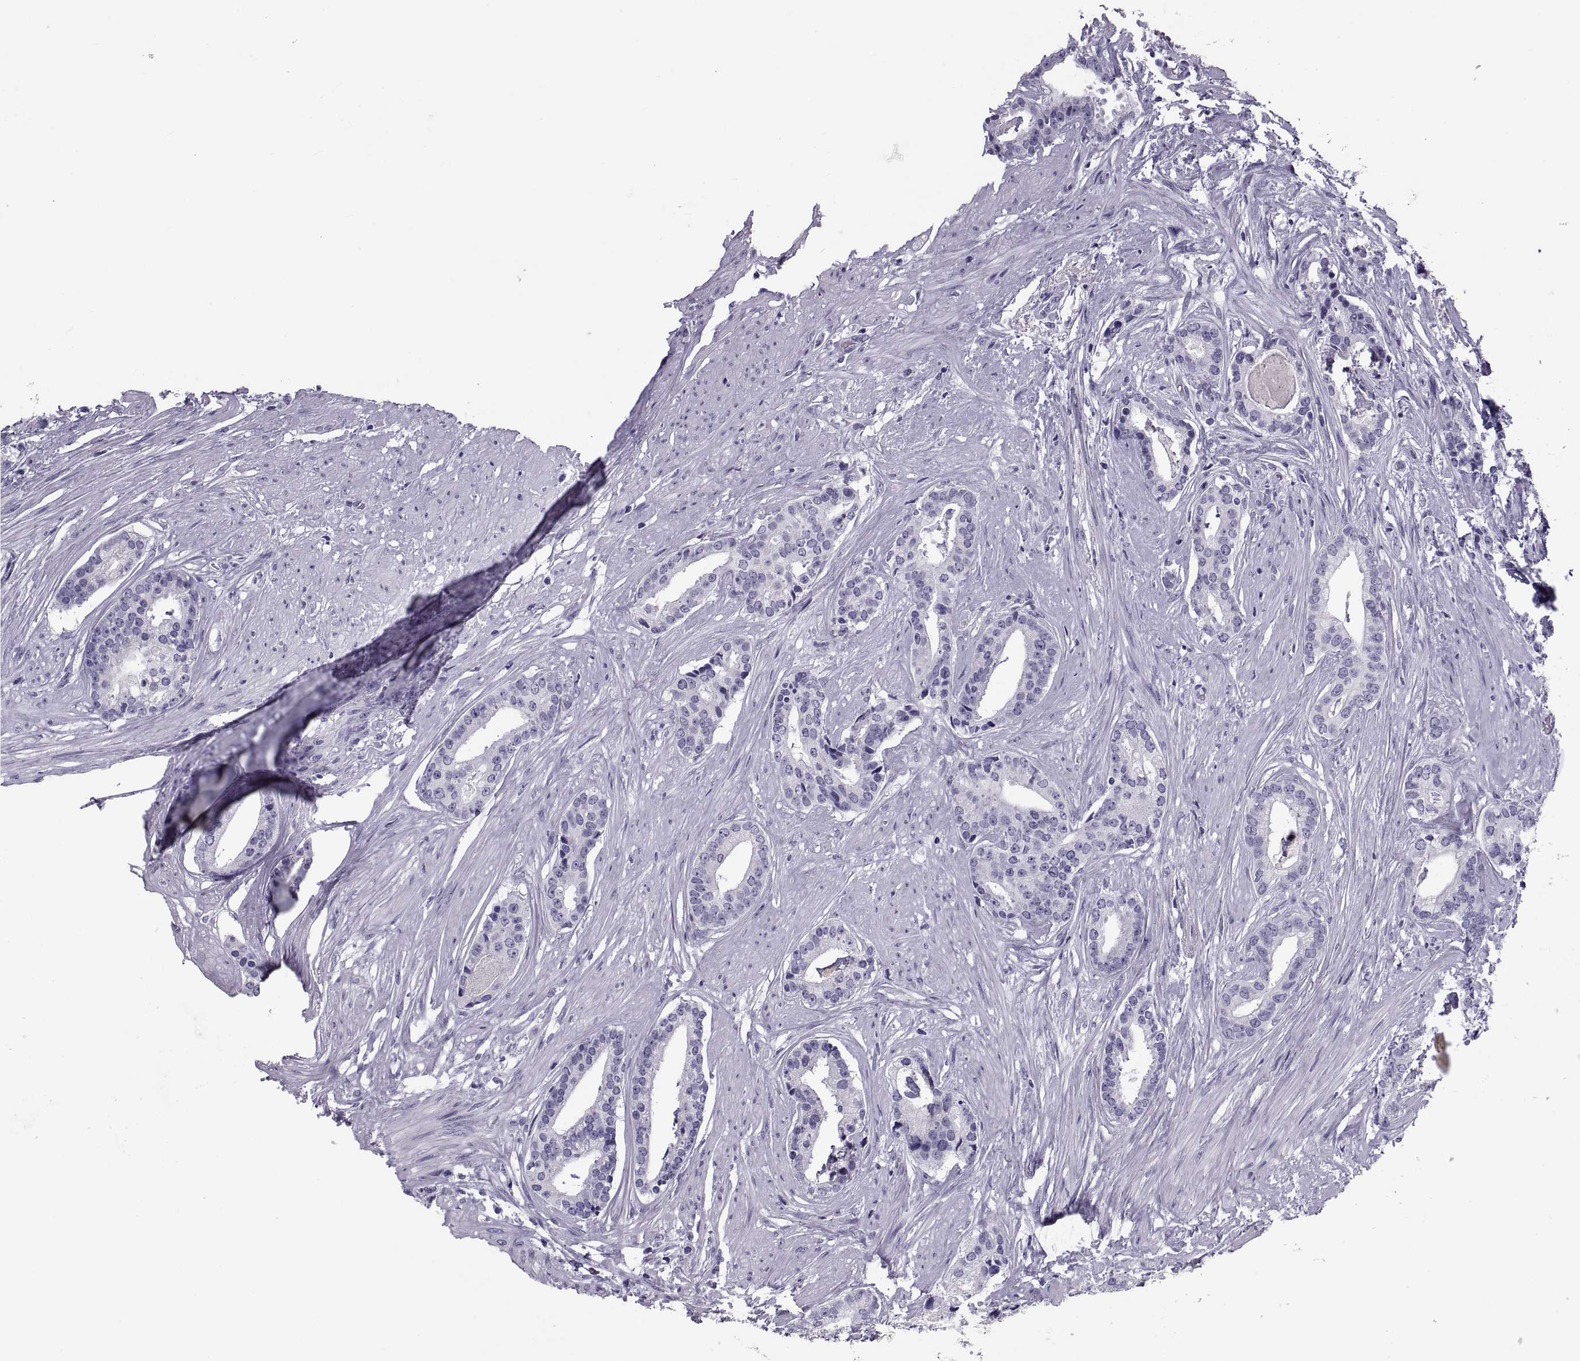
{"staining": {"intensity": "negative", "quantity": "none", "location": "none"}, "tissue": "prostate cancer", "cell_type": "Tumor cells", "image_type": "cancer", "snomed": [{"axis": "morphology", "description": "Adenocarcinoma, NOS"}, {"axis": "topography", "description": "Prostate and seminal vesicle, NOS"}, {"axis": "topography", "description": "Prostate"}], "caption": "Adenocarcinoma (prostate) stained for a protein using immunohistochemistry (IHC) shows no expression tumor cells.", "gene": "DEFB129", "patient": {"sex": "male", "age": 44}}